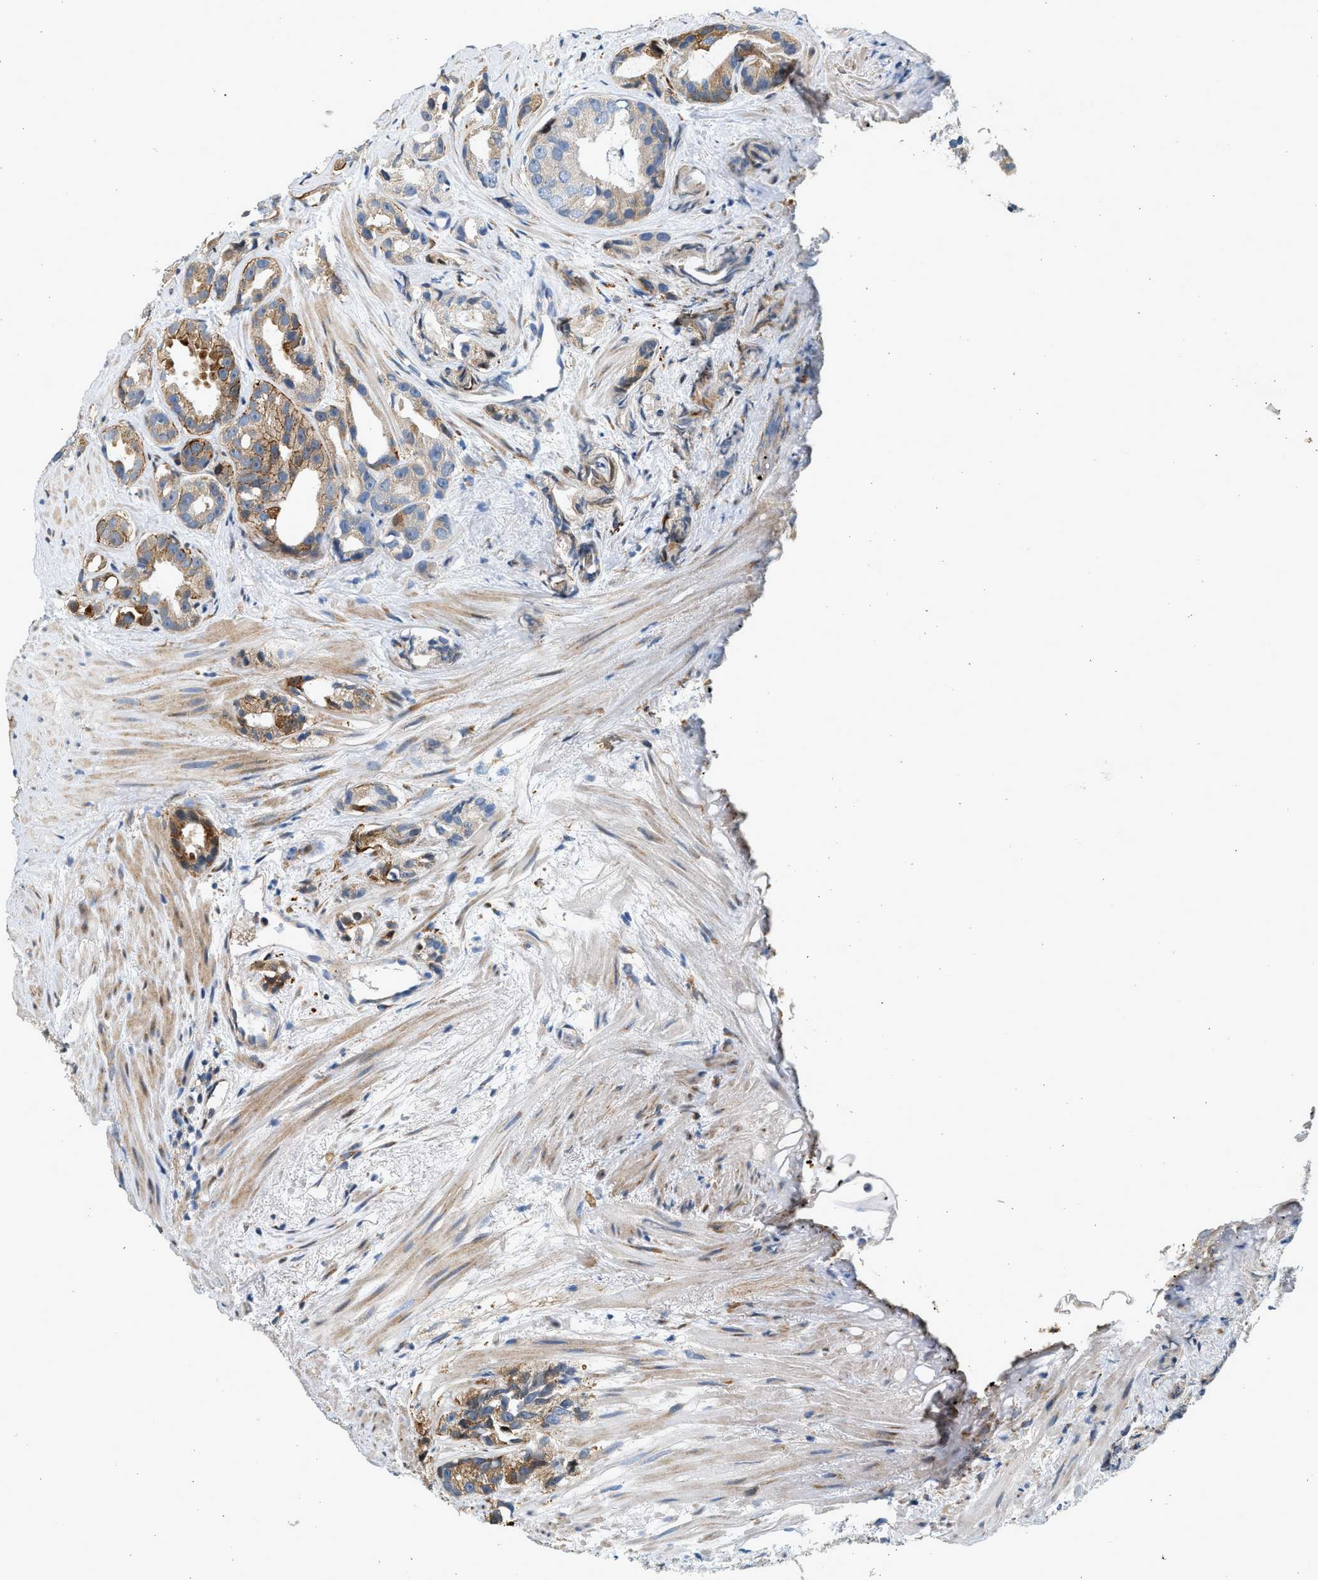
{"staining": {"intensity": "strong", "quantity": "25%-75%", "location": "cytoplasmic/membranous"}, "tissue": "prostate cancer", "cell_type": "Tumor cells", "image_type": "cancer", "snomed": [{"axis": "morphology", "description": "Adenocarcinoma, Low grade"}, {"axis": "topography", "description": "Prostate"}], "caption": "Brown immunohistochemical staining in human prostate cancer (low-grade adenocarcinoma) shows strong cytoplasmic/membranous expression in about 25%-75% of tumor cells.", "gene": "NRSN2", "patient": {"sex": "male", "age": 89}}